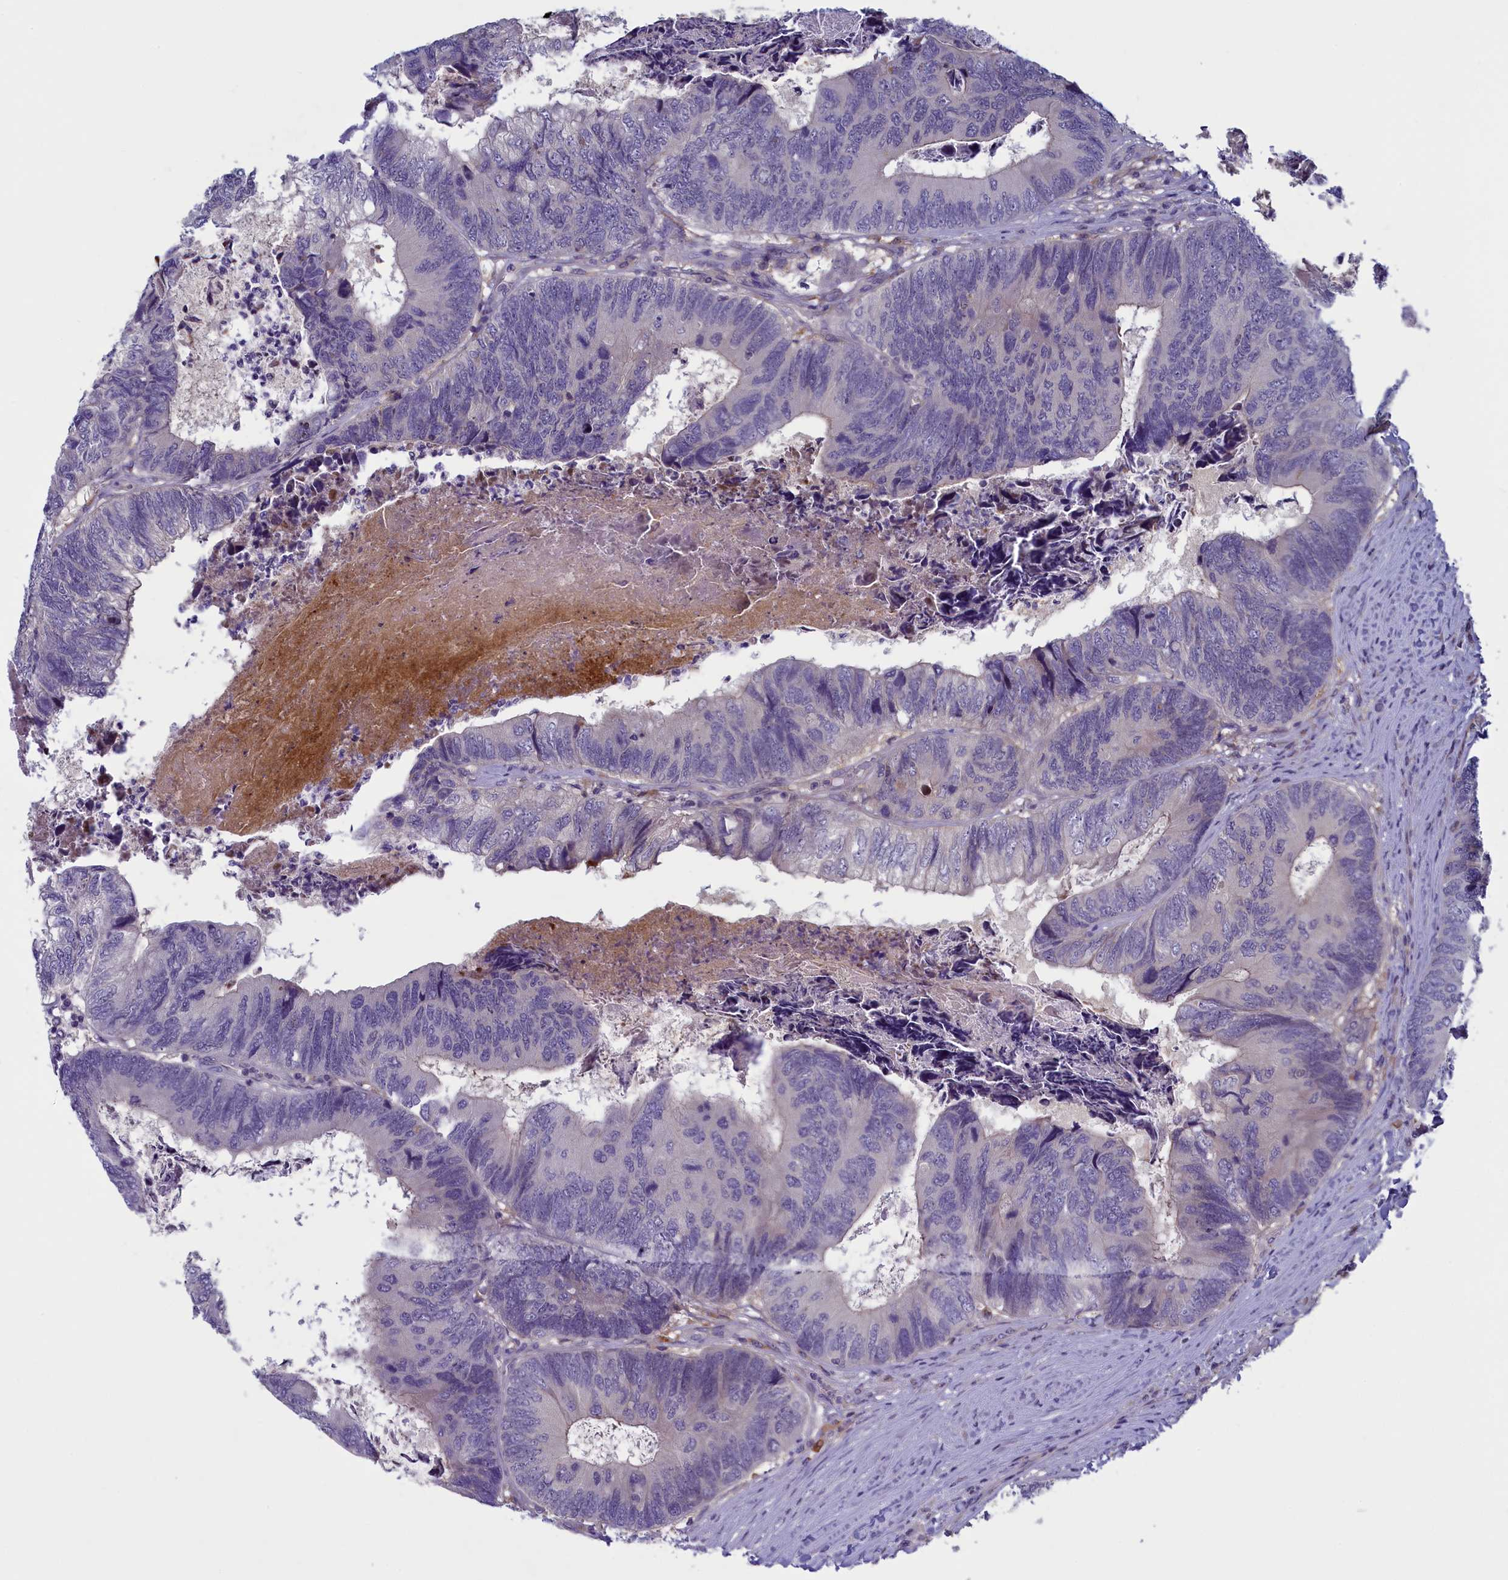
{"staining": {"intensity": "negative", "quantity": "none", "location": "none"}, "tissue": "colorectal cancer", "cell_type": "Tumor cells", "image_type": "cancer", "snomed": [{"axis": "morphology", "description": "Adenocarcinoma, NOS"}, {"axis": "topography", "description": "Colon"}], "caption": "Immunohistochemistry (IHC) of colorectal cancer (adenocarcinoma) reveals no expression in tumor cells.", "gene": "NUBP1", "patient": {"sex": "female", "age": 67}}